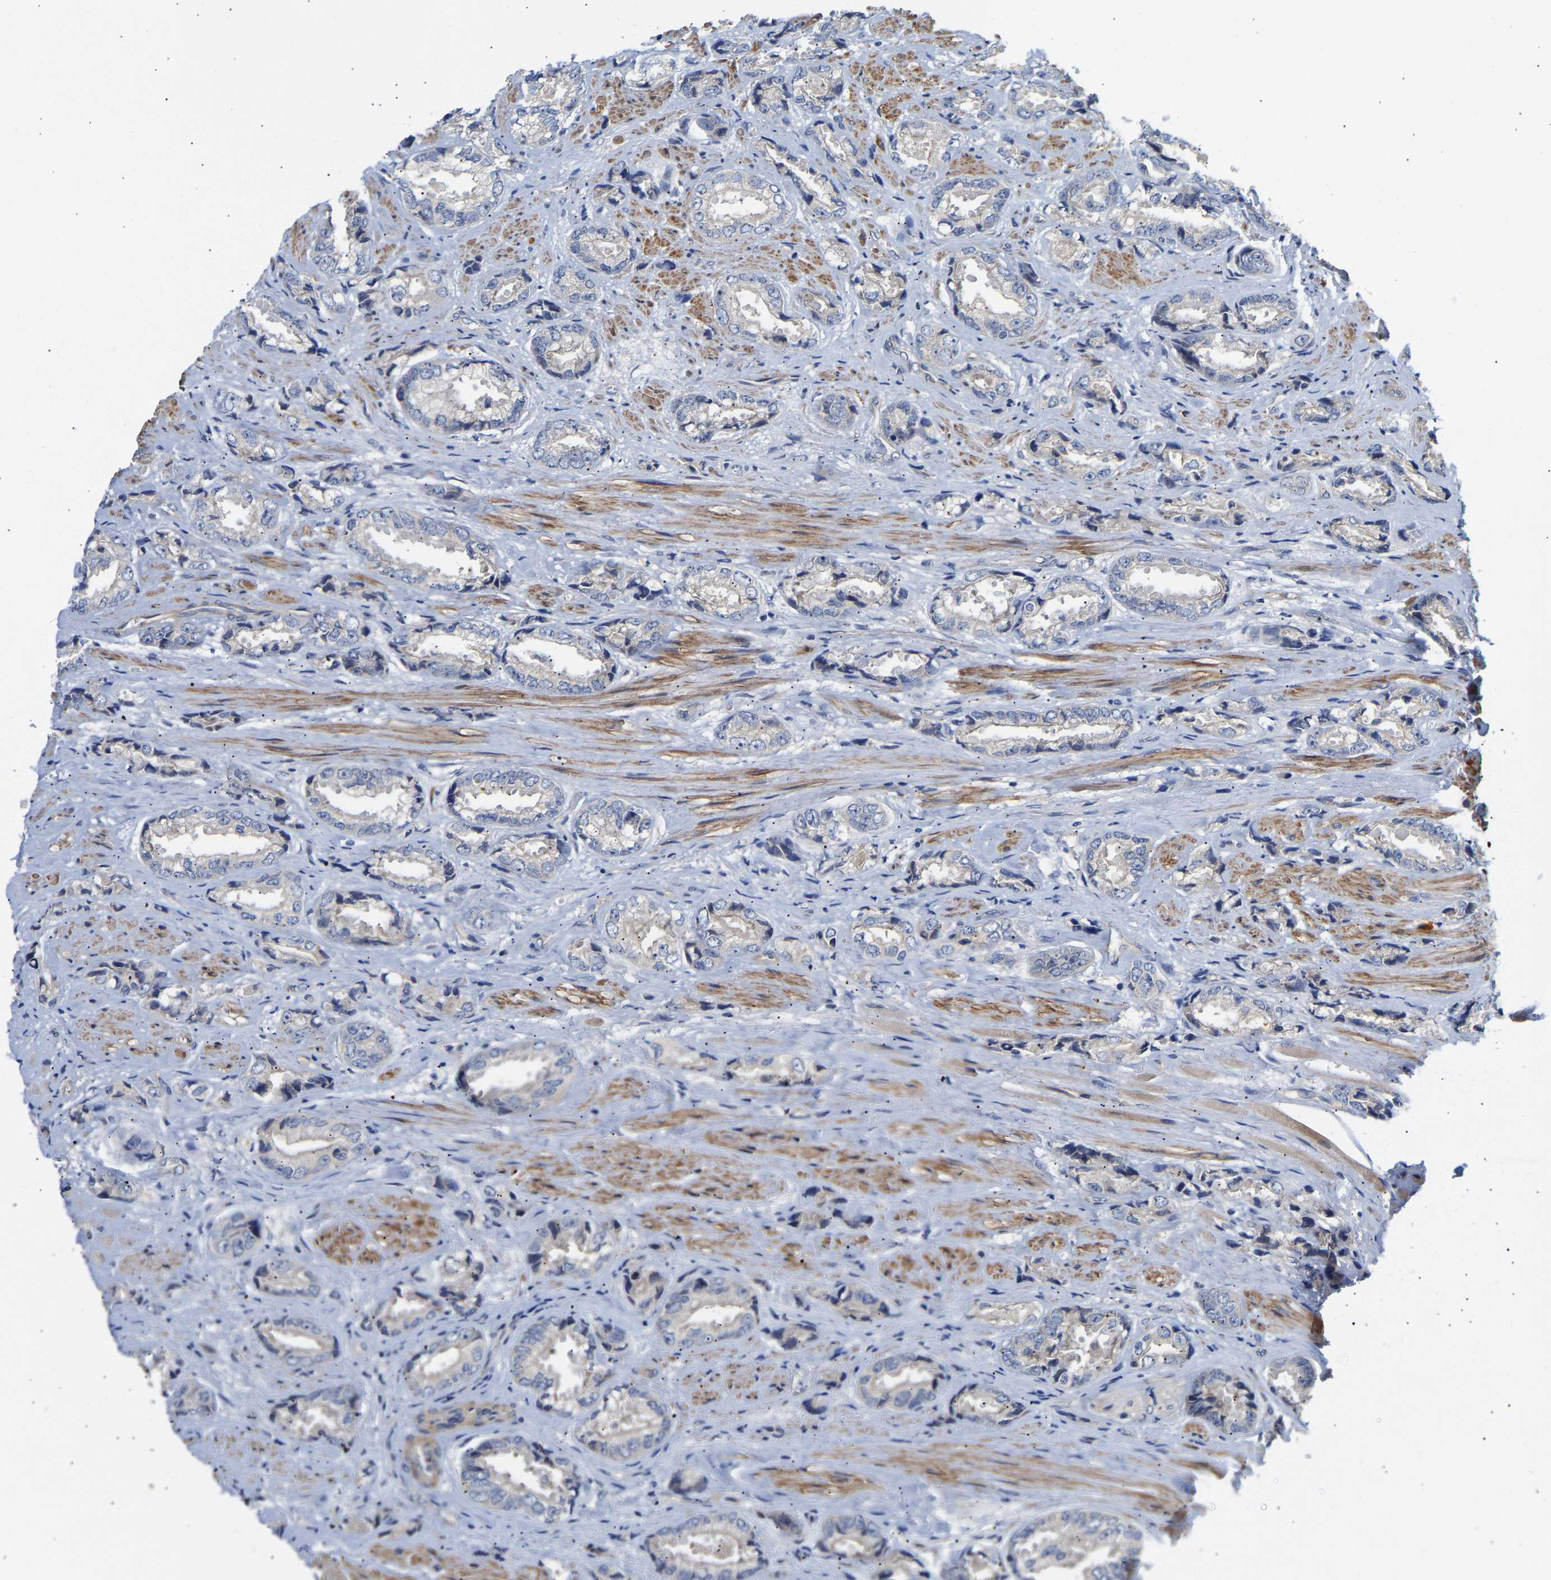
{"staining": {"intensity": "negative", "quantity": "none", "location": "none"}, "tissue": "prostate cancer", "cell_type": "Tumor cells", "image_type": "cancer", "snomed": [{"axis": "morphology", "description": "Adenocarcinoma, High grade"}, {"axis": "topography", "description": "Prostate"}], "caption": "Tumor cells show no significant protein staining in prostate adenocarcinoma (high-grade).", "gene": "KASH5", "patient": {"sex": "male", "age": 61}}